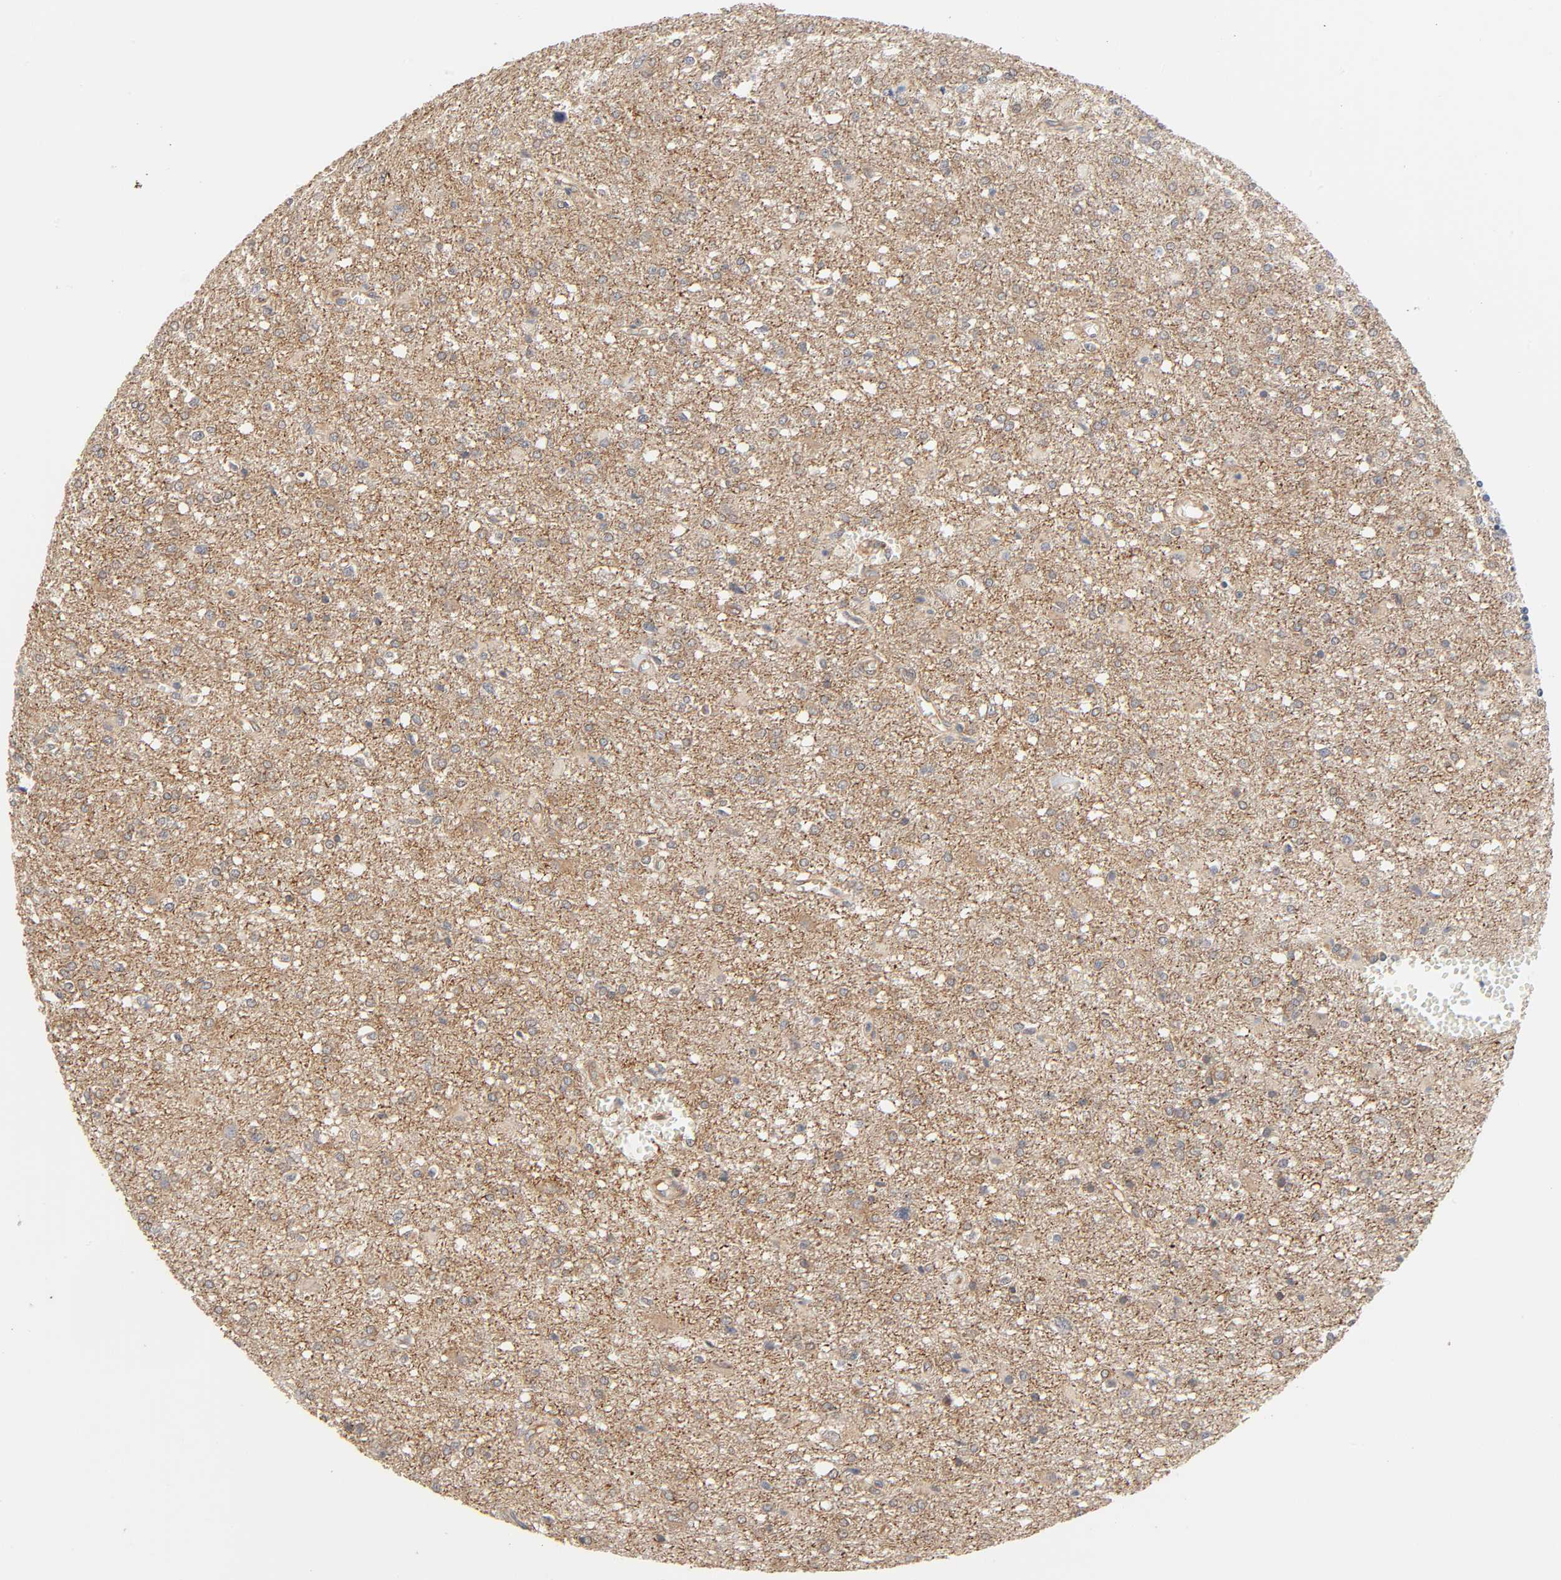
{"staining": {"intensity": "moderate", "quantity": ">75%", "location": "cytoplasmic/membranous"}, "tissue": "glioma", "cell_type": "Tumor cells", "image_type": "cancer", "snomed": [{"axis": "morphology", "description": "Glioma, malignant, High grade"}, {"axis": "topography", "description": "Cerebral cortex"}], "caption": "Glioma stained with DAB IHC reveals medium levels of moderate cytoplasmic/membranous expression in approximately >75% of tumor cells. The staining was performed using DAB to visualize the protein expression in brown, while the nuclei were stained in blue with hematoxylin (Magnification: 20x).", "gene": "NEMF", "patient": {"sex": "male", "age": 76}}